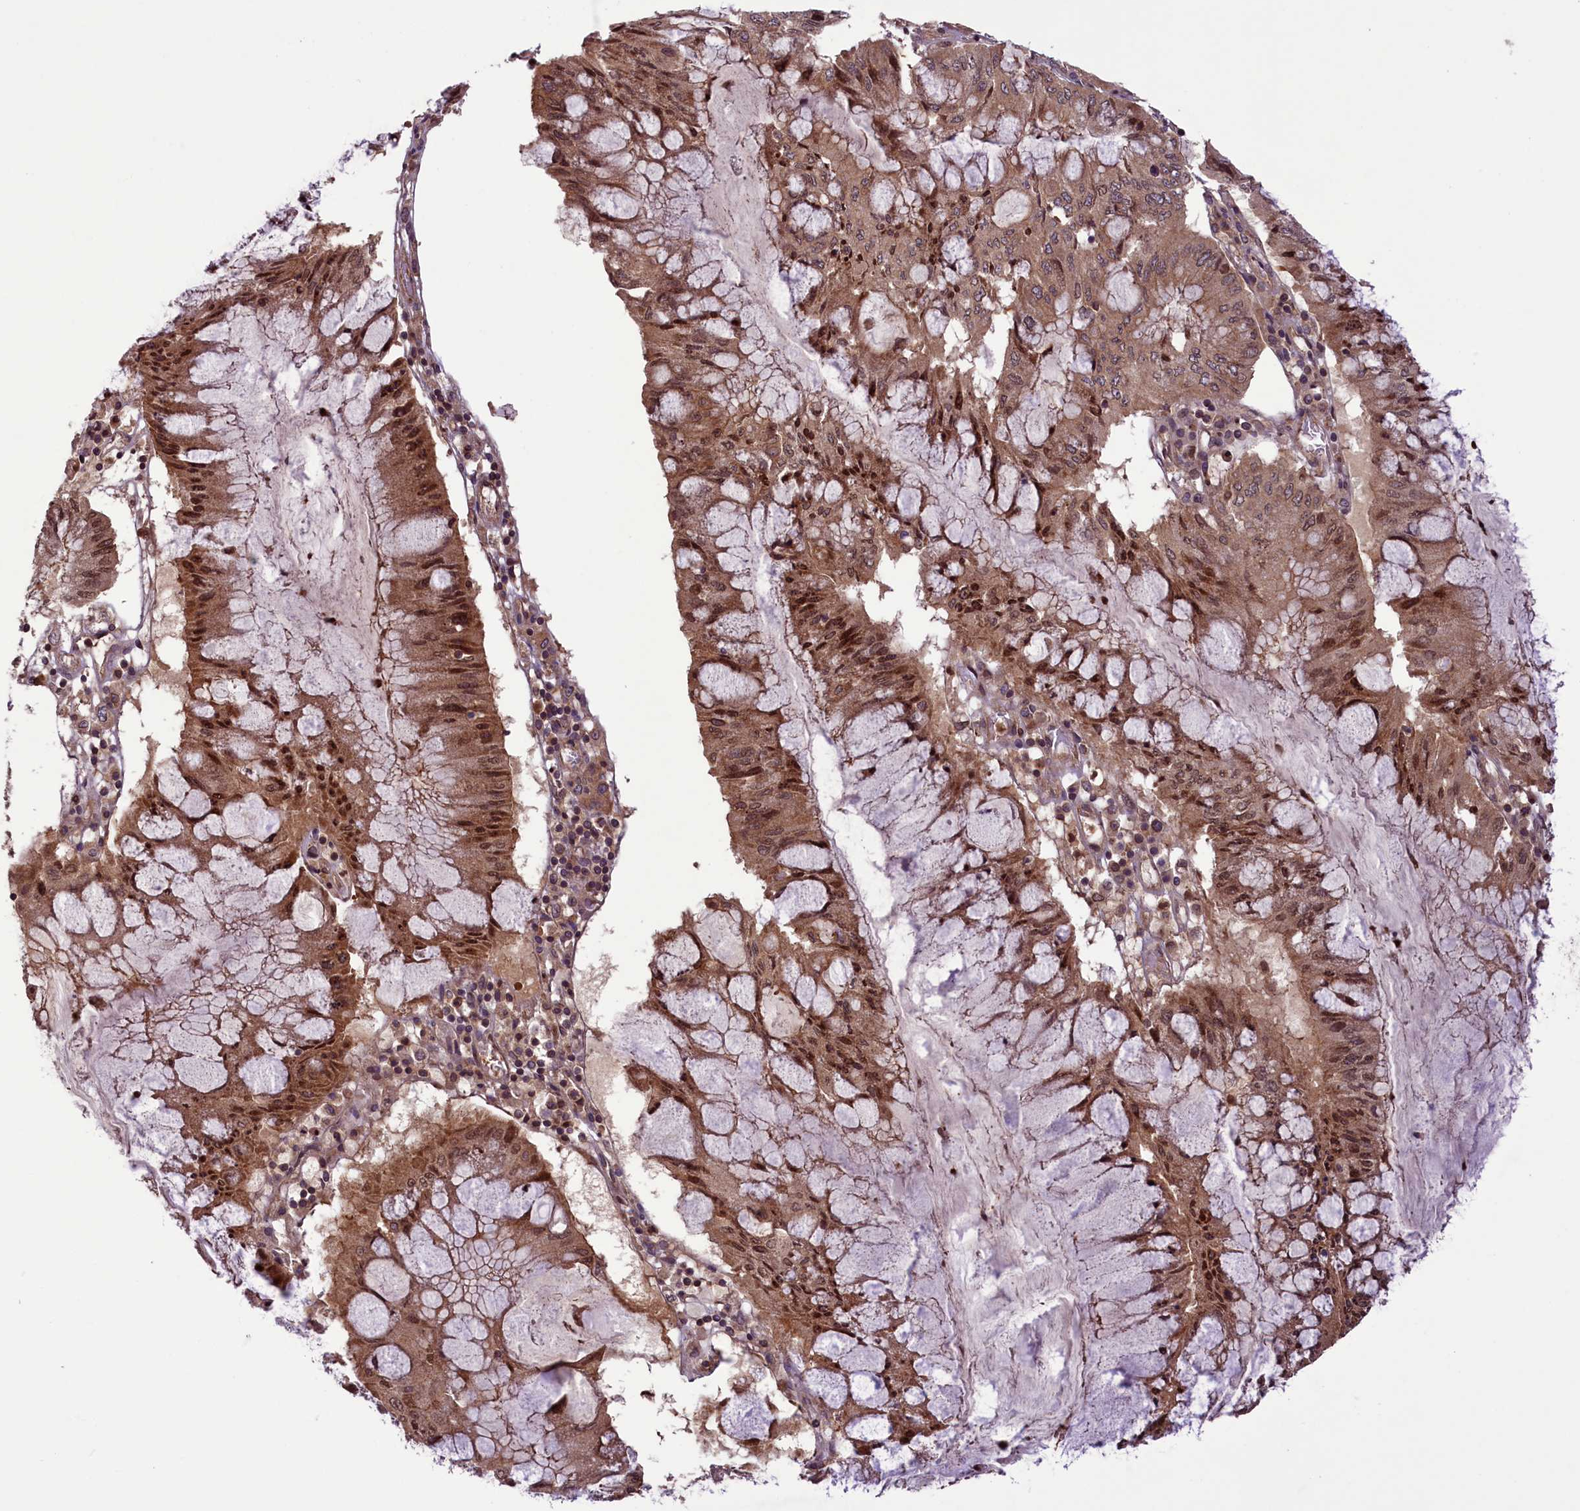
{"staining": {"intensity": "moderate", "quantity": ">75%", "location": "cytoplasmic/membranous,nuclear"}, "tissue": "pancreatic cancer", "cell_type": "Tumor cells", "image_type": "cancer", "snomed": [{"axis": "morphology", "description": "Adenocarcinoma, NOS"}, {"axis": "topography", "description": "Pancreas"}], "caption": "Pancreatic cancer stained with a brown dye reveals moderate cytoplasmic/membranous and nuclear positive positivity in about >75% of tumor cells.", "gene": "CCDC125", "patient": {"sex": "female", "age": 50}}